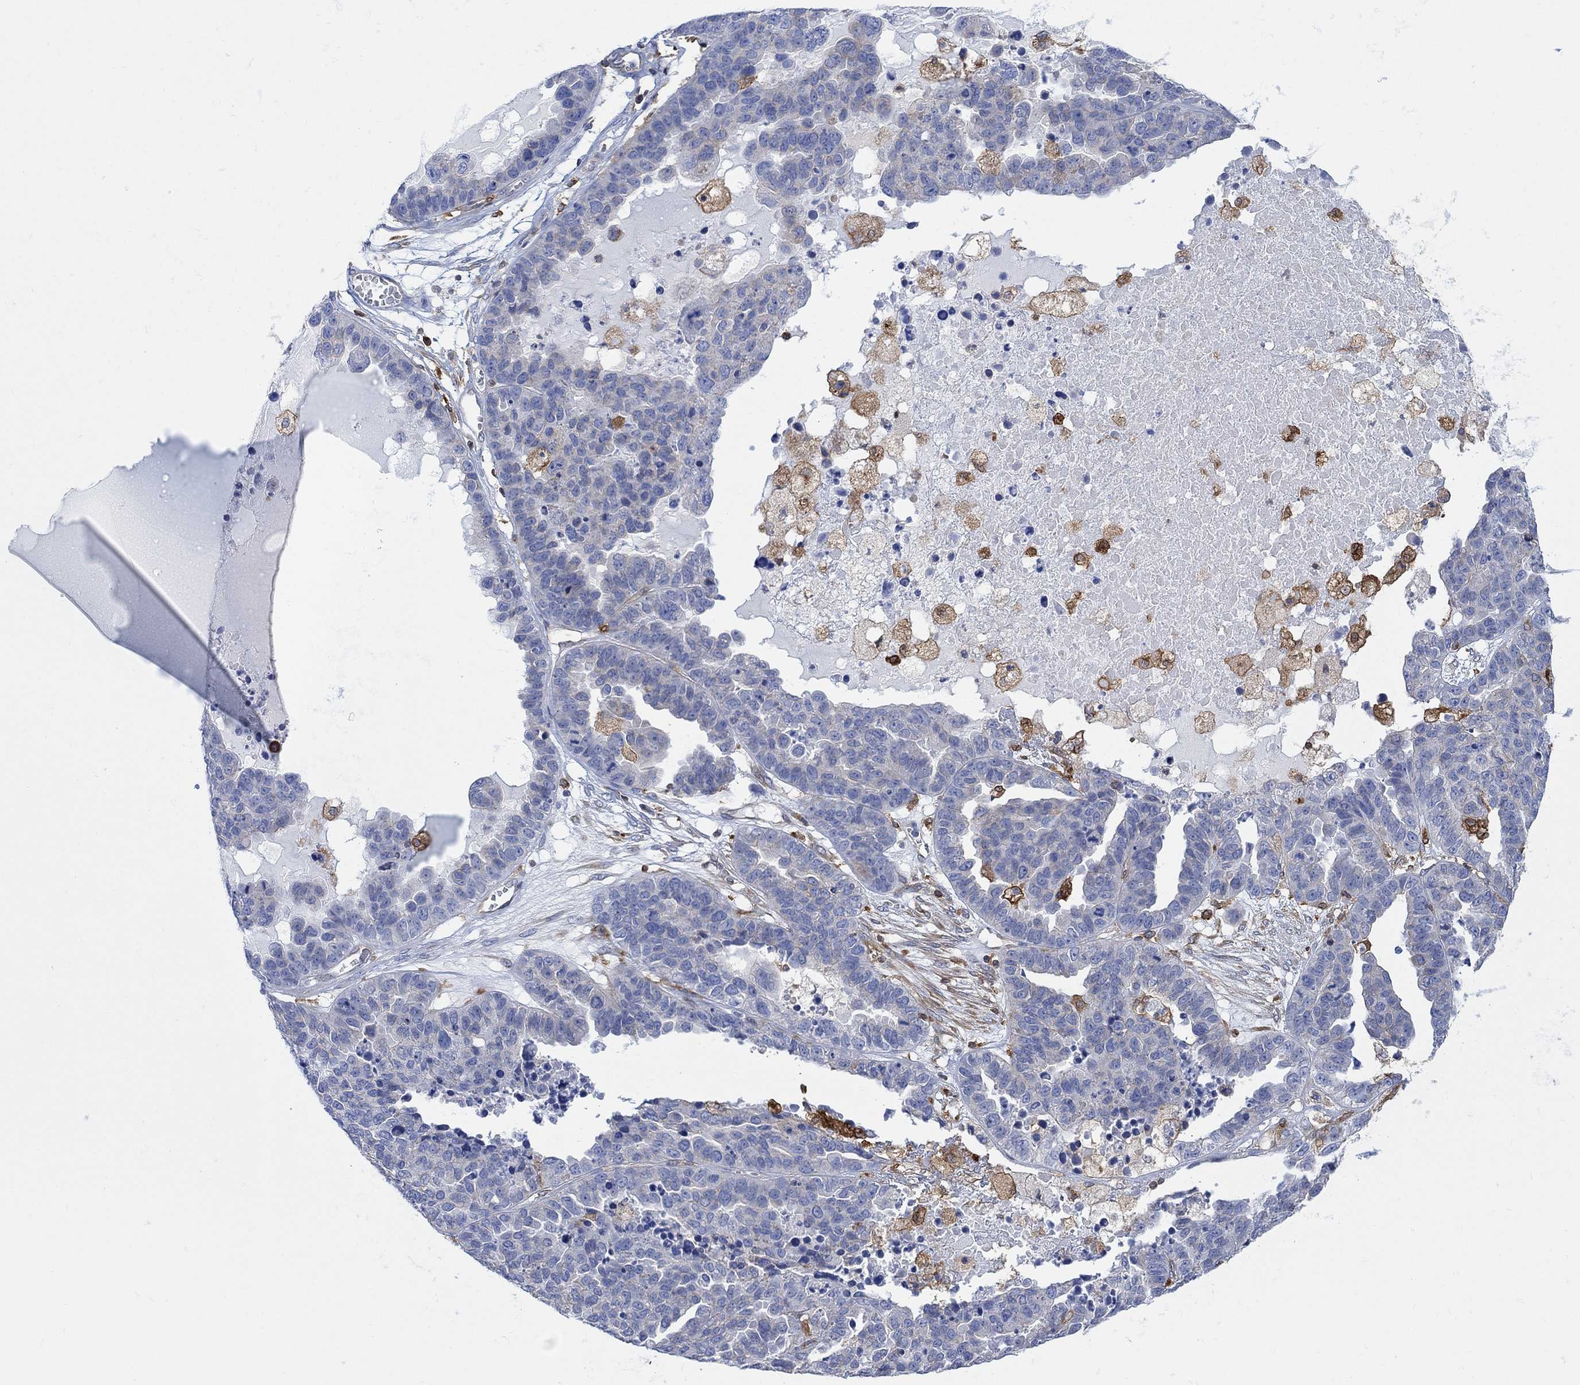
{"staining": {"intensity": "negative", "quantity": "none", "location": "none"}, "tissue": "ovarian cancer", "cell_type": "Tumor cells", "image_type": "cancer", "snomed": [{"axis": "morphology", "description": "Cystadenocarcinoma, serous, NOS"}, {"axis": "topography", "description": "Ovary"}], "caption": "Image shows no significant protein staining in tumor cells of ovarian serous cystadenocarcinoma.", "gene": "GBP5", "patient": {"sex": "female", "age": 87}}